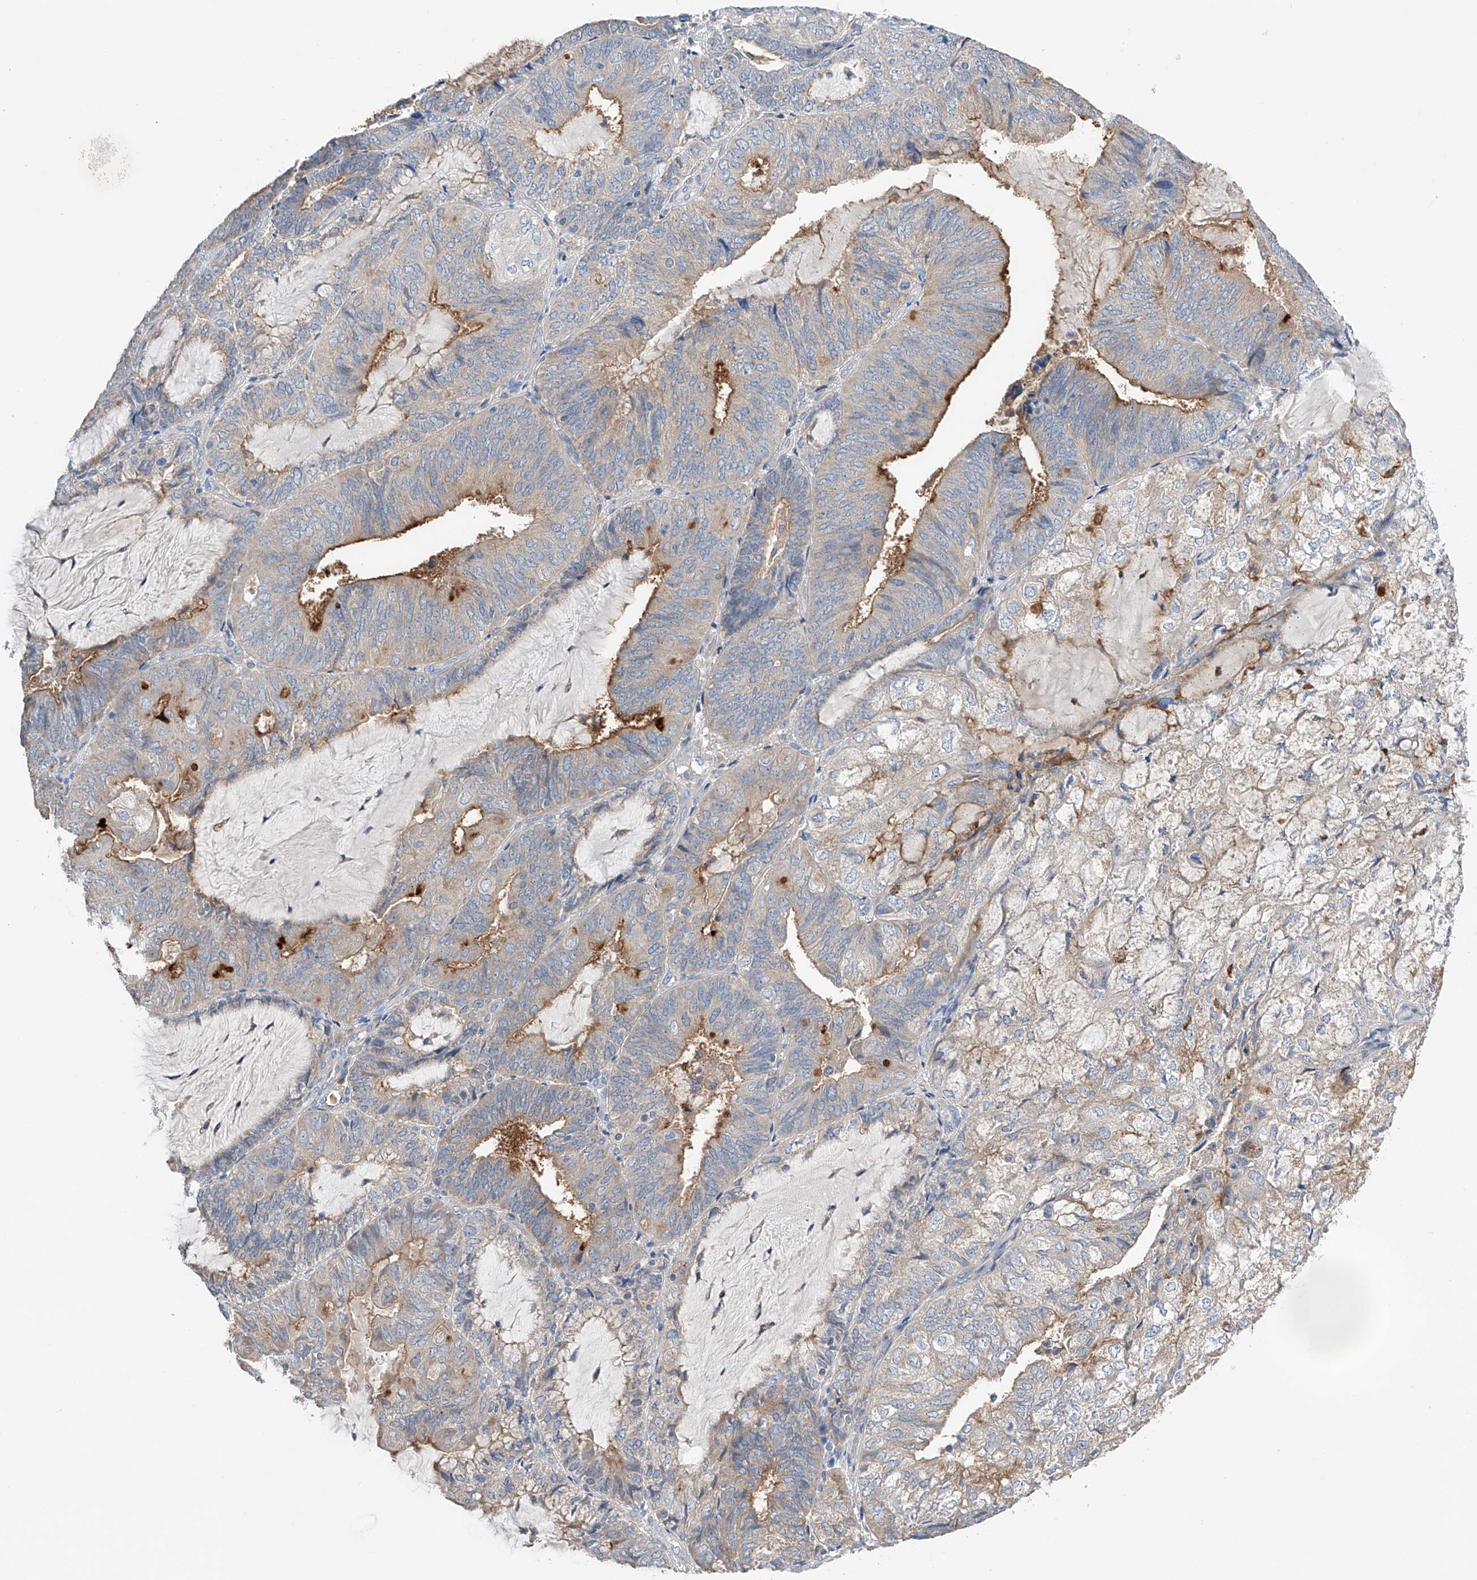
{"staining": {"intensity": "moderate", "quantity": "<25%", "location": "cytoplasmic/membranous"}, "tissue": "endometrial cancer", "cell_type": "Tumor cells", "image_type": "cancer", "snomed": [{"axis": "morphology", "description": "Adenocarcinoma, NOS"}, {"axis": "topography", "description": "Endometrium"}], "caption": "Immunohistochemistry (IHC) image of human endometrial cancer (adenocarcinoma) stained for a protein (brown), which reveals low levels of moderate cytoplasmic/membranous expression in approximately <25% of tumor cells.", "gene": "GPC4", "patient": {"sex": "female", "age": 81}}